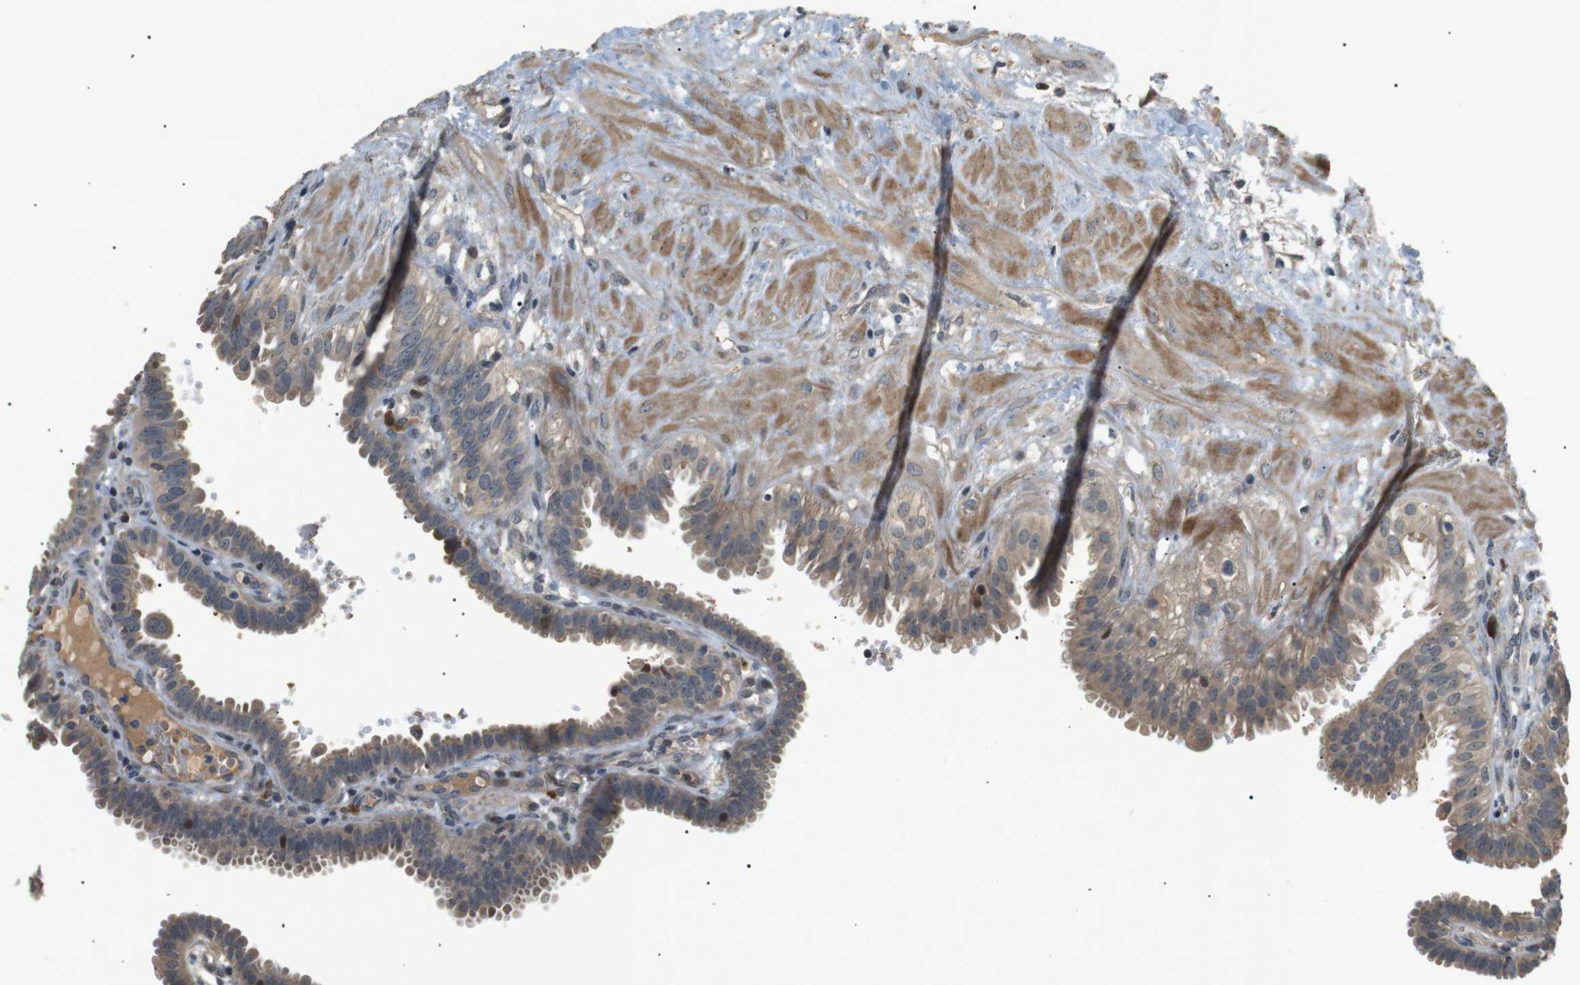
{"staining": {"intensity": "moderate", "quantity": ">75%", "location": "cytoplasmic/membranous"}, "tissue": "fallopian tube", "cell_type": "Glandular cells", "image_type": "normal", "snomed": [{"axis": "morphology", "description": "Normal tissue, NOS"}, {"axis": "topography", "description": "Fallopian tube"}, {"axis": "topography", "description": "Placenta"}], "caption": "A brown stain highlights moderate cytoplasmic/membranous positivity of a protein in glandular cells of unremarkable fallopian tube. The protein is shown in brown color, while the nuclei are stained blue.", "gene": "HSPA13", "patient": {"sex": "female", "age": 34}}